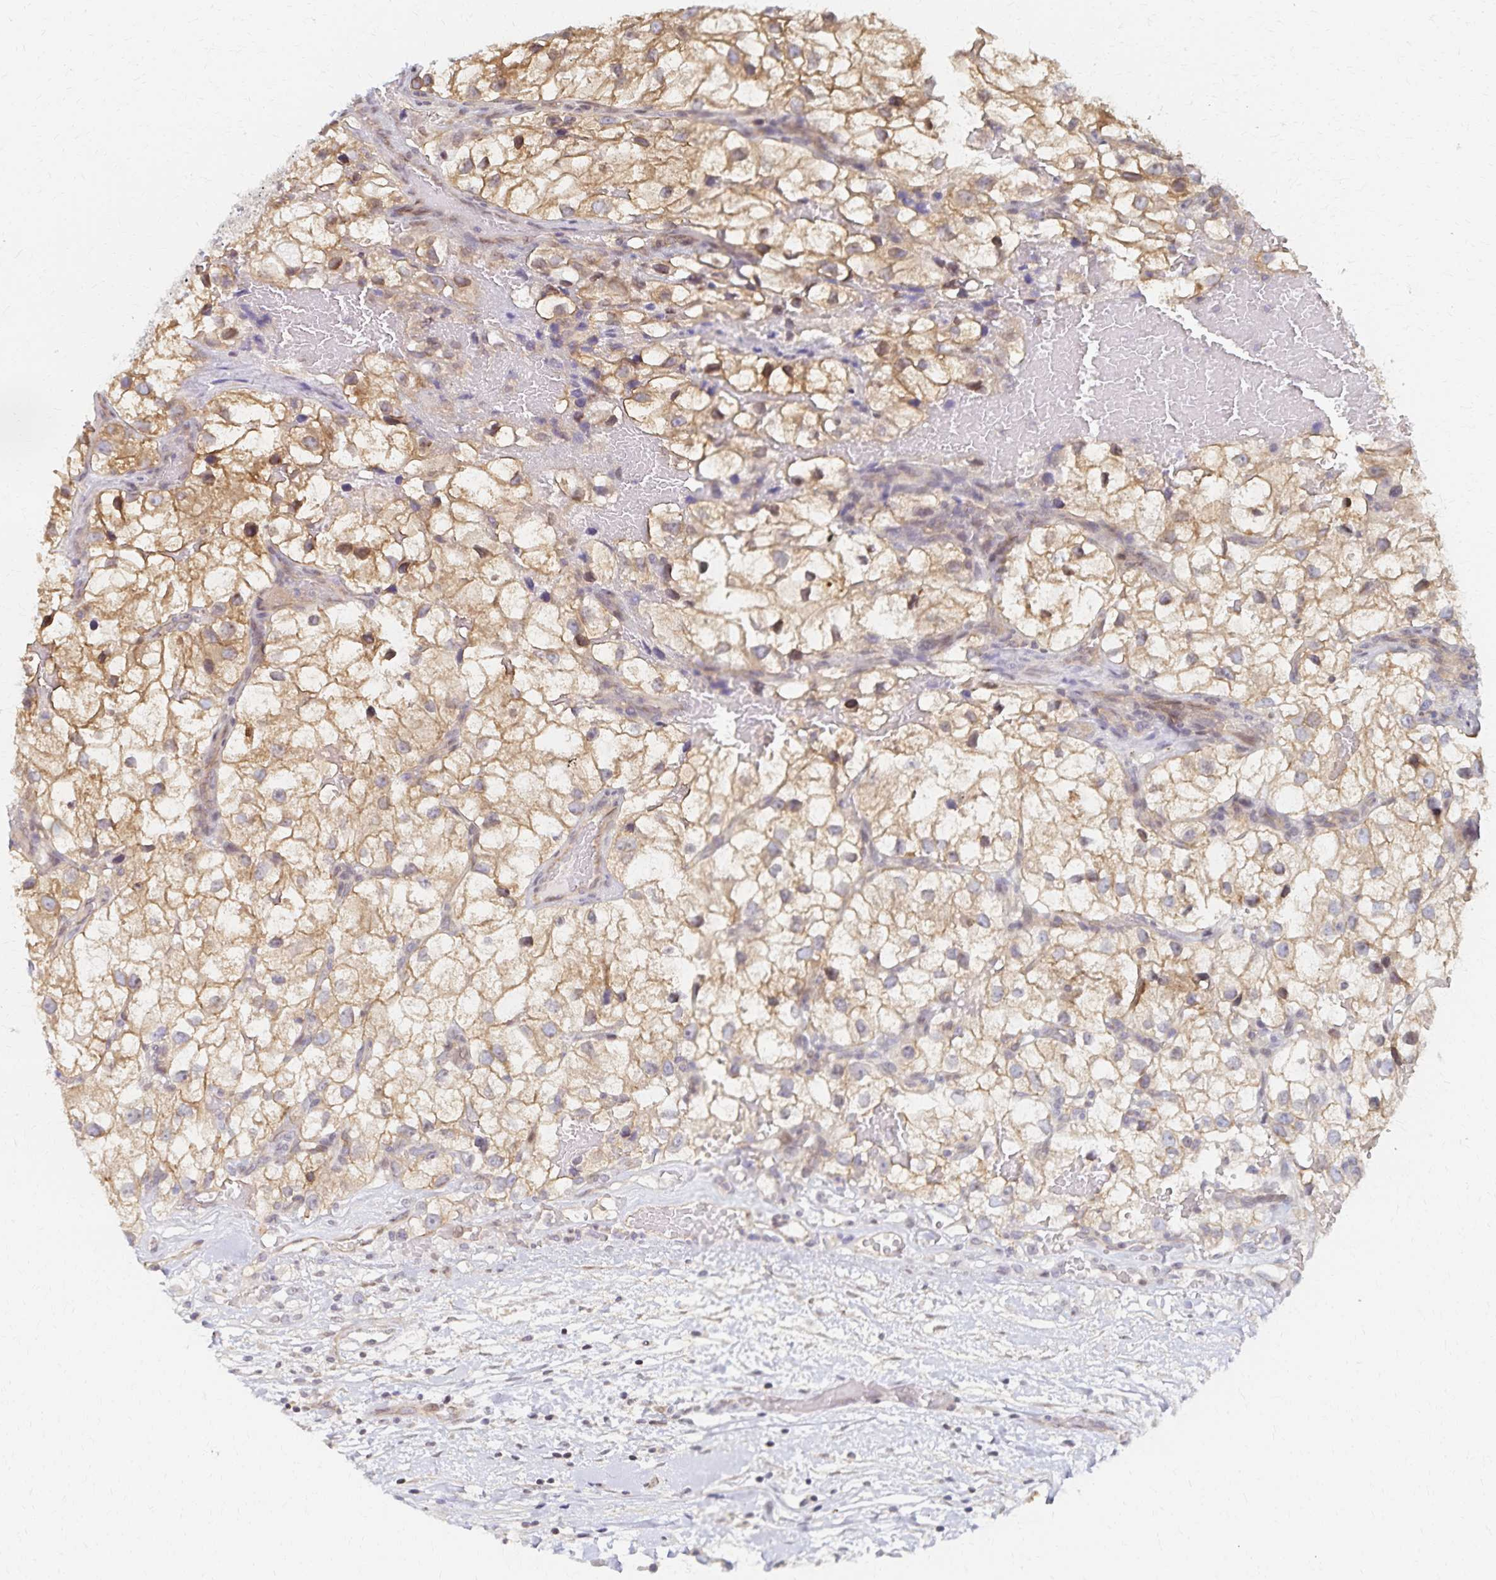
{"staining": {"intensity": "weak", "quantity": ">75%", "location": "cytoplasmic/membranous"}, "tissue": "renal cancer", "cell_type": "Tumor cells", "image_type": "cancer", "snomed": [{"axis": "morphology", "description": "Adenocarcinoma, NOS"}, {"axis": "topography", "description": "Kidney"}], "caption": "An immunohistochemistry (IHC) micrograph of tumor tissue is shown. Protein staining in brown labels weak cytoplasmic/membranous positivity in adenocarcinoma (renal) within tumor cells.", "gene": "RAB9B", "patient": {"sex": "male", "age": 59}}